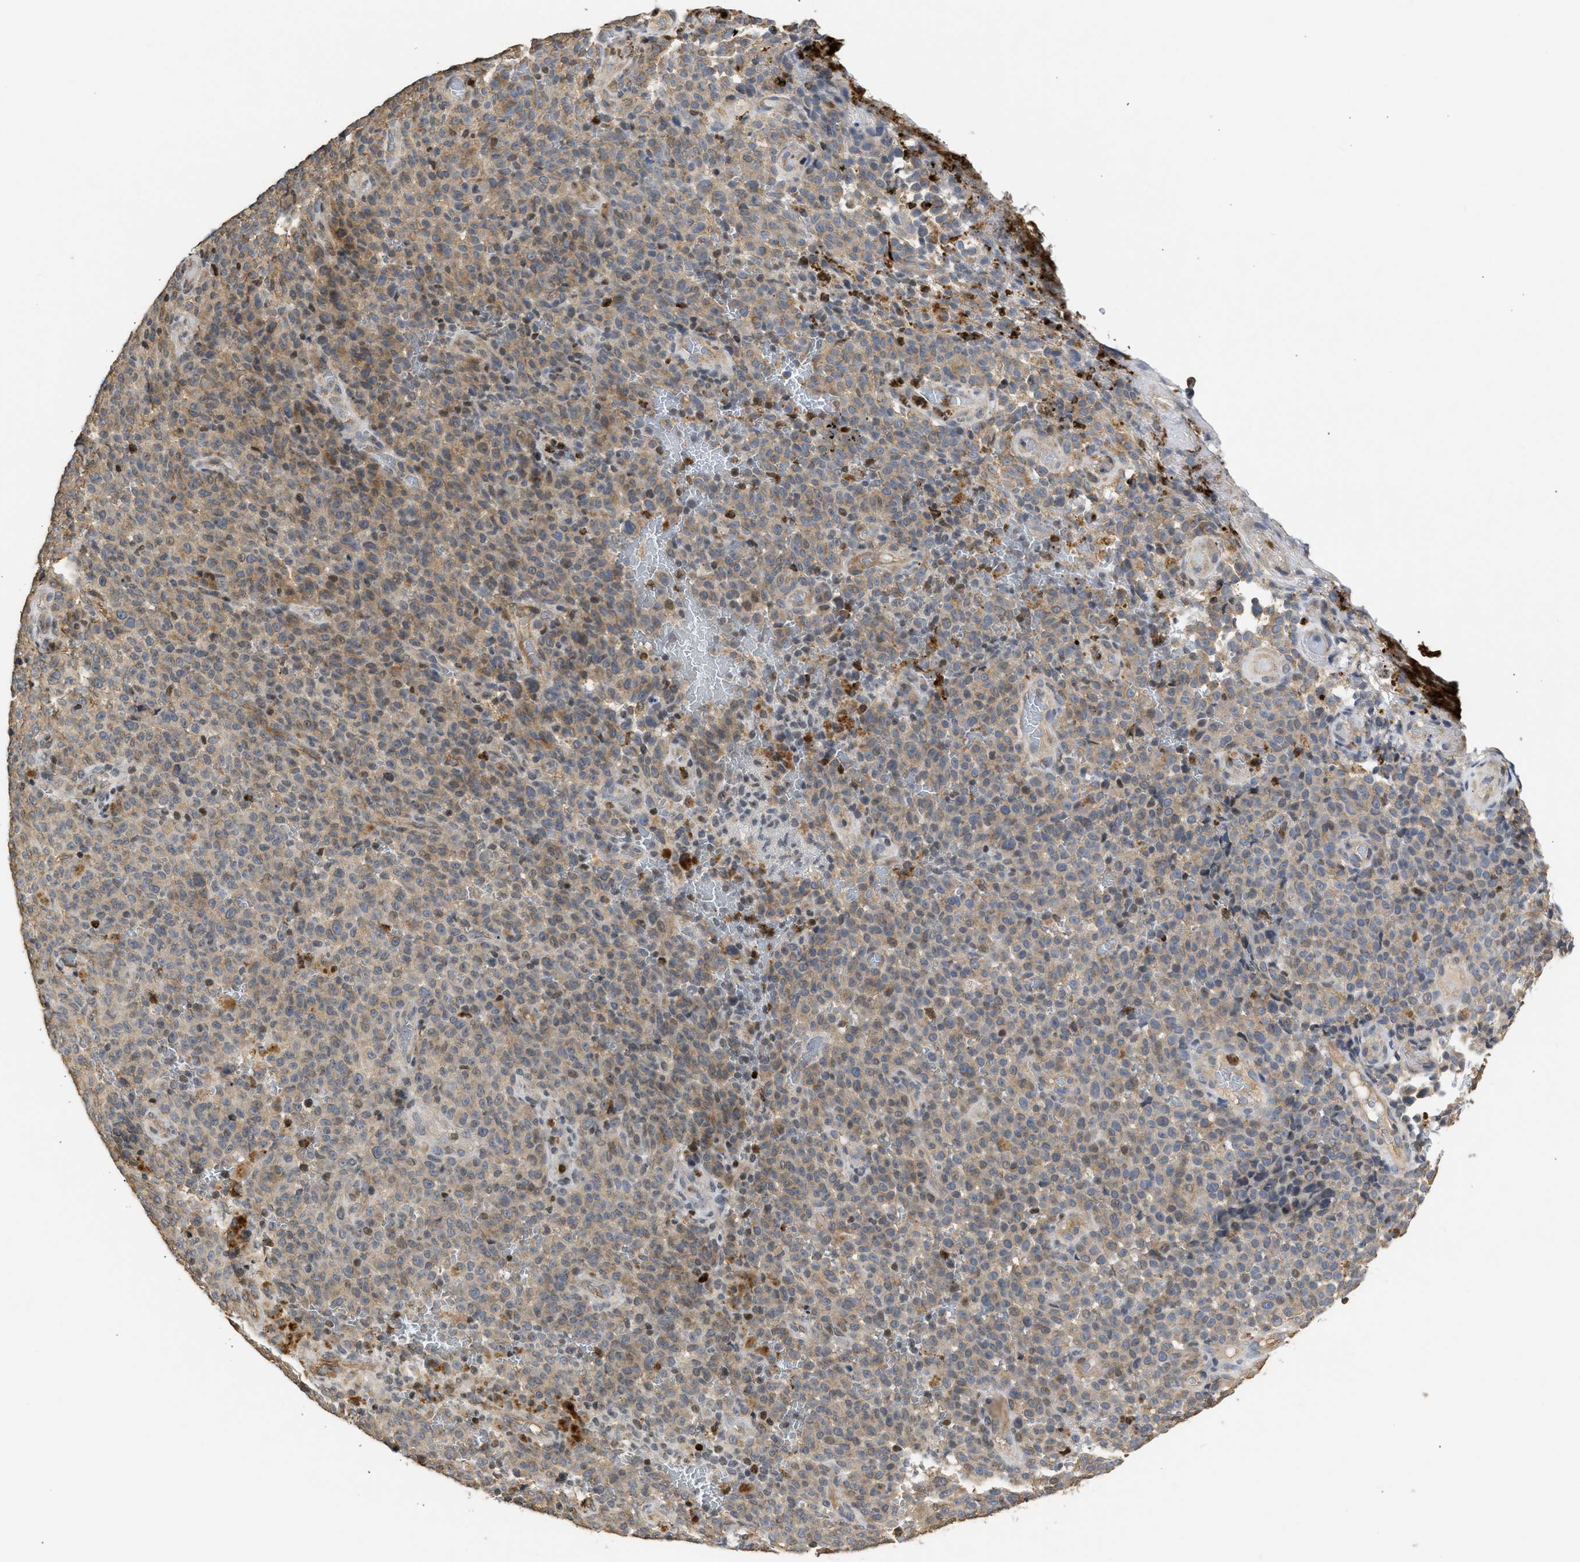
{"staining": {"intensity": "weak", "quantity": ">75%", "location": "cytoplasmic/membranous"}, "tissue": "melanoma", "cell_type": "Tumor cells", "image_type": "cancer", "snomed": [{"axis": "morphology", "description": "Malignant melanoma, NOS"}, {"axis": "topography", "description": "Skin"}], "caption": "Immunohistochemistry (IHC) histopathology image of human melanoma stained for a protein (brown), which reveals low levels of weak cytoplasmic/membranous staining in about >75% of tumor cells.", "gene": "ENSG00000142539", "patient": {"sex": "female", "age": 82}}